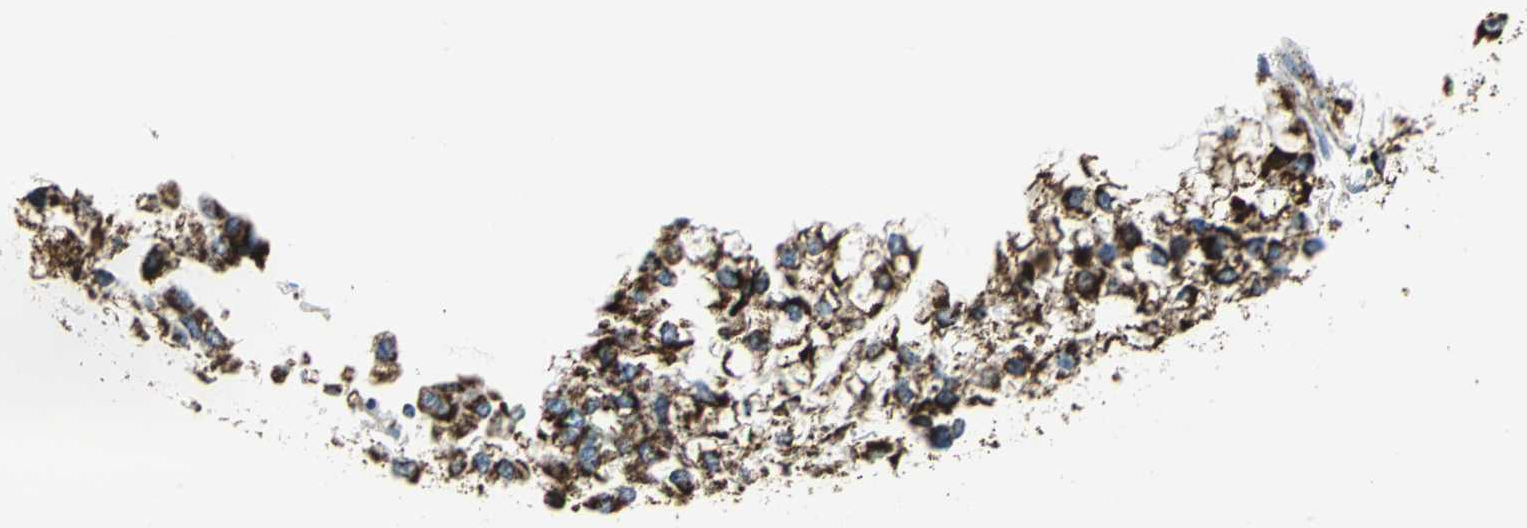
{"staining": {"intensity": "strong", "quantity": "25%-75%", "location": "cytoplasmic/membranous"}, "tissue": "liver cancer", "cell_type": "Tumor cells", "image_type": "cancer", "snomed": [{"axis": "morphology", "description": "Carcinoma, Hepatocellular, NOS"}, {"axis": "topography", "description": "Liver"}], "caption": "A high amount of strong cytoplasmic/membranous expression is present in approximately 25%-75% of tumor cells in liver cancer (hepatocellular carcinoma) tissue. Nuclei are stained in blue.", "gene": "NTRK1", "patient": {"sex": "female", "age": 66}}